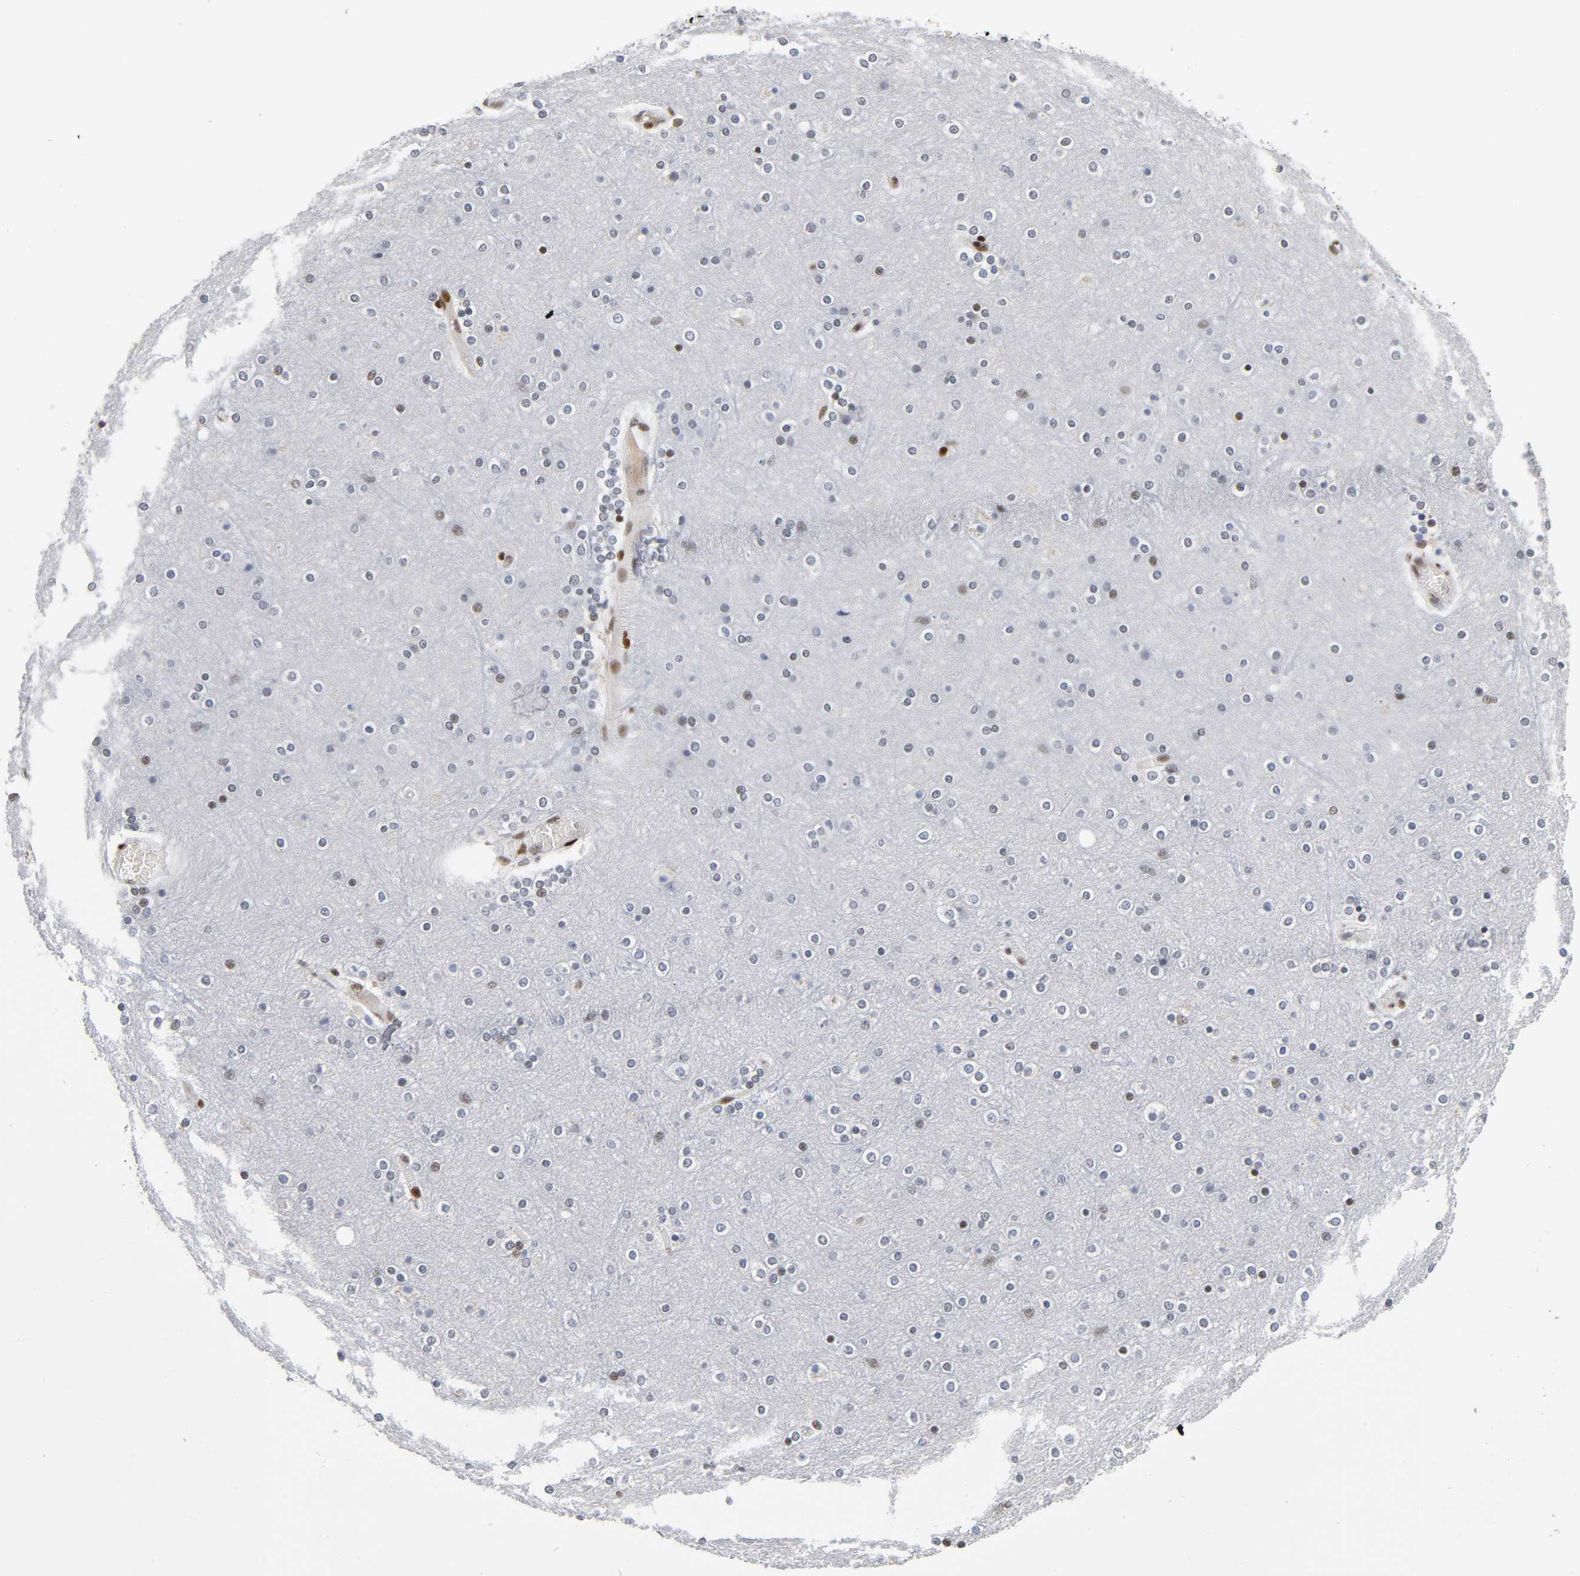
{"staining": {"intensity": "moderate", "quantity": ">75%", "location": "nuclear"}, "tissue": "cerebral cortex", "cell_type": "Endothelial cells", "image_type": "normal", "snomed": [{"axis": "morphology", "description": "Normal tissue, NOS"}, {"axis": "topography", "description": "Cerebral cortex"}], "caption": "Immunohistochemical staining of unremarkable human cerebral cortex exhibits medium levels of moderate nuclear expression in about >75% of endothelial cells. Ihc stains the protein of interest in brown and the nuclei are stained blue.", "gene": "SP3", "patient": {"sex": "female", "age": 54}}